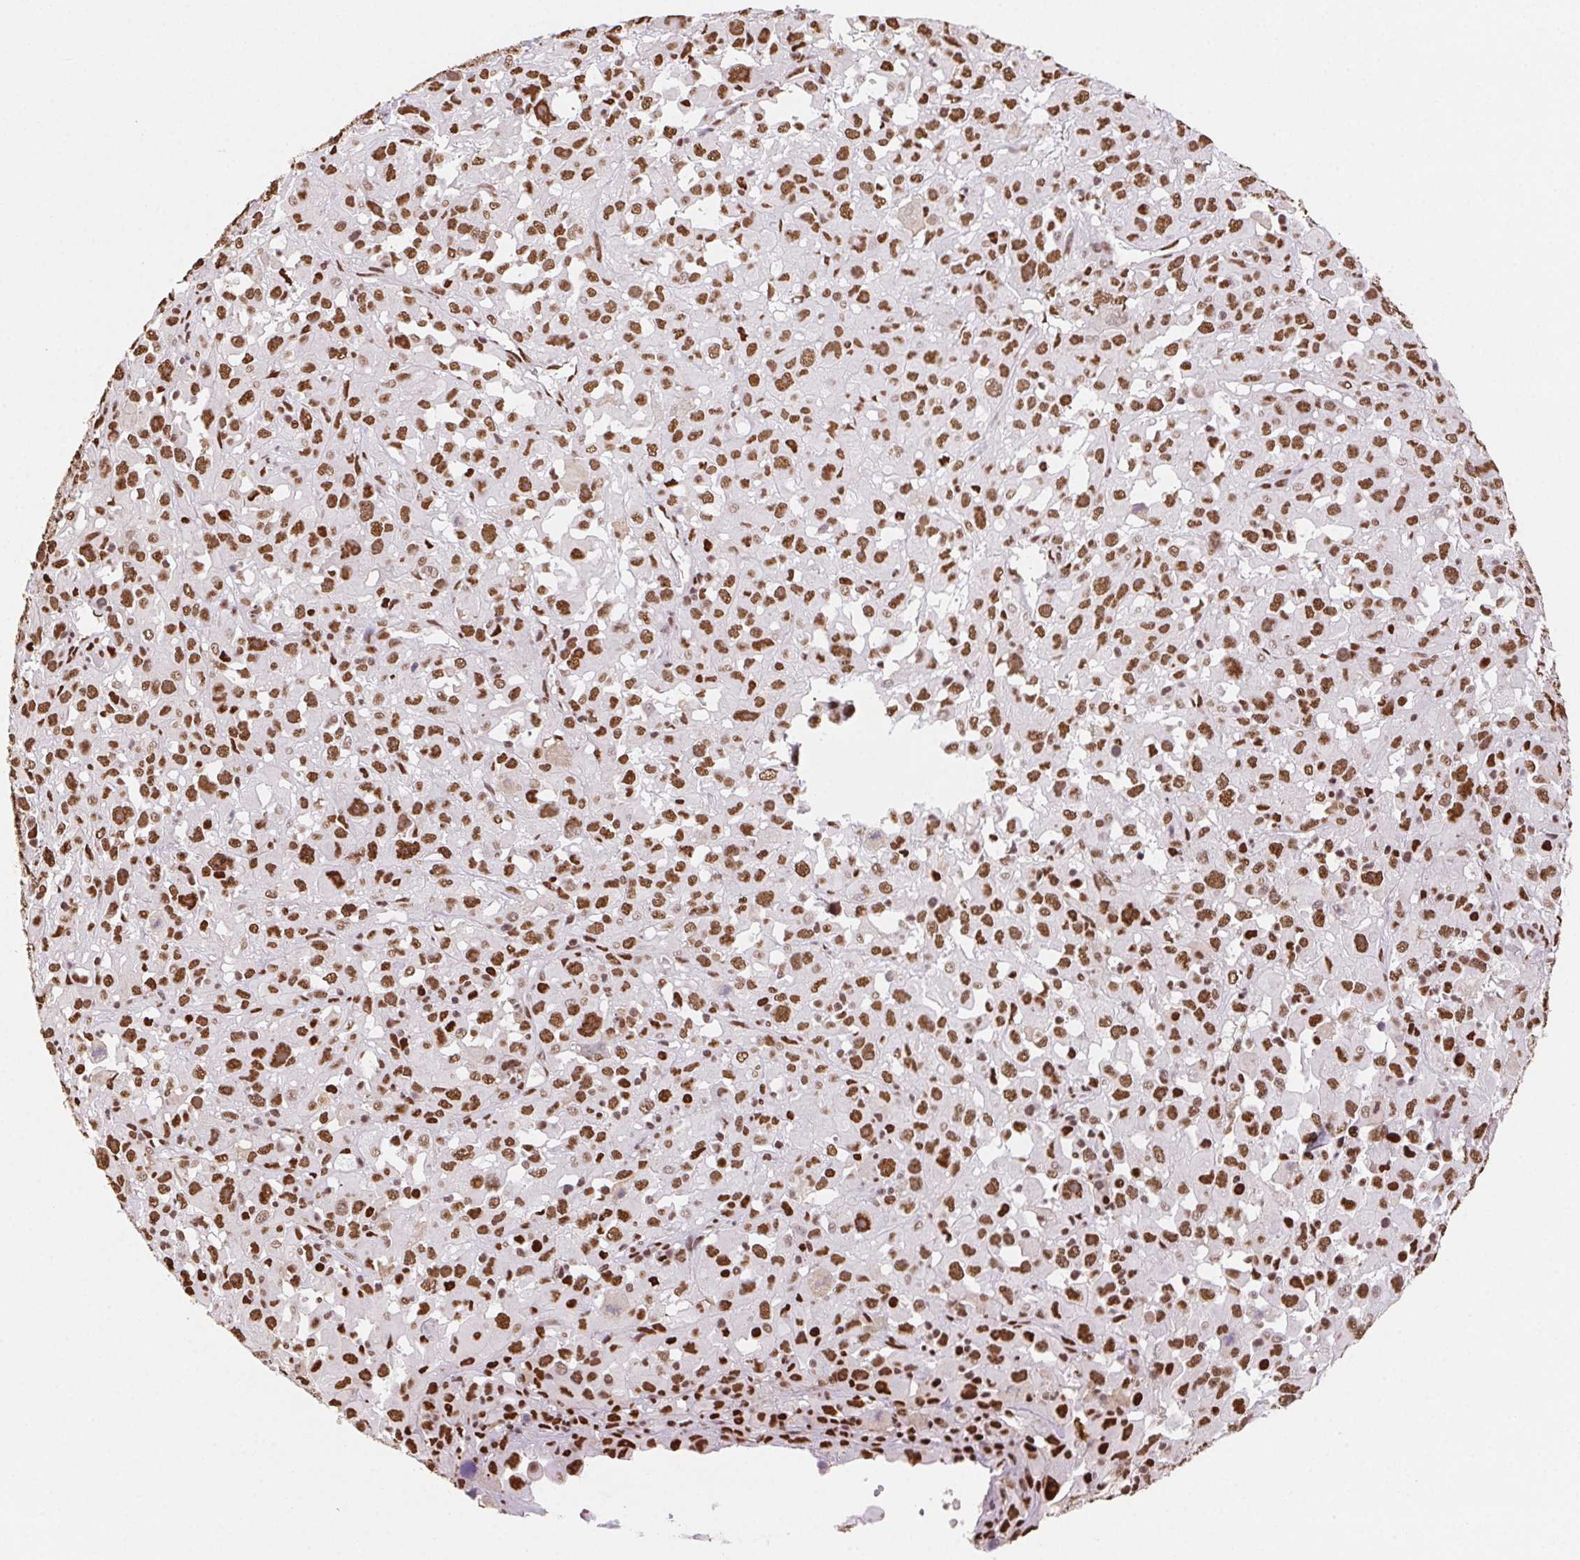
{"staining": {"intensity": "moderate", "quantity": ">75%", "location": "nuclear"}, "tissue": "melanoma", "cell_type": "Tumor cells", "image_type": "cancer", "snomed": [{"axis": "morphology", "description": "Malignant melanoma, Metastatic site"}, {"axis": "topography", "description": "Soft tissue"}], "caption": "Tumor cells display moderate nuclear expression in about >75% of cells in malignant melanoma (metastatic site). (Brightfield microscopy of DAB IHC at high magnification).", "gene": "SET", "patient": {"sex": "male", "age": 50}}